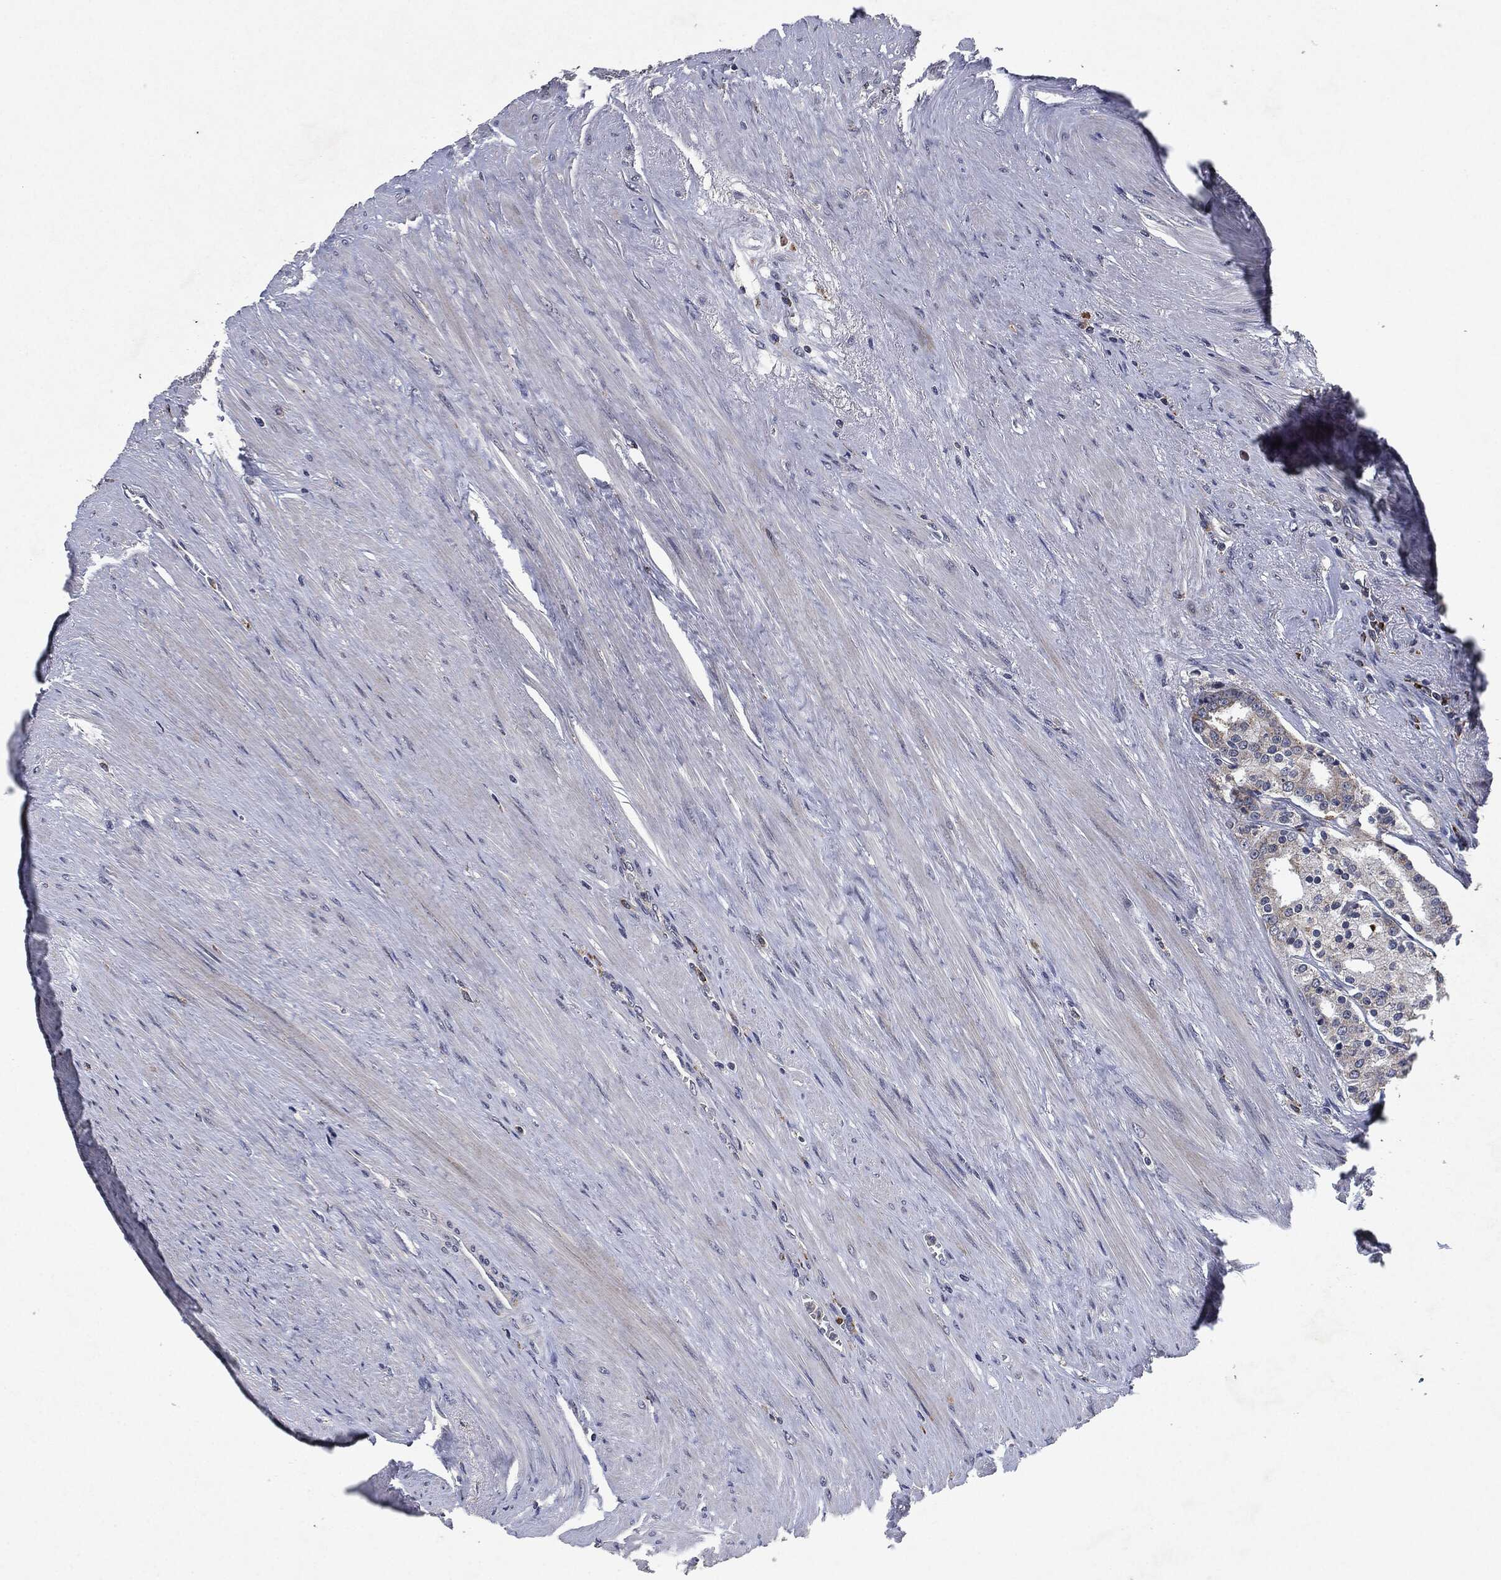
{"staining": {"intensity": "moderate", "quantity": "<25%", "location": "cytoplasmic/membranous"}, "tissue": "prostate cancer", "cell_type": "Tumor cells", "image_type": "cancer", "snomed": [{"axis": "morphology", "description": "Adenocarcinoma, NOS"}, {"axis": "topography", "description": "Prostate"}], "caption": "Immunohistochemical staining of human prostate cancer exhibits low levels of moderate cytoplasmic/membranous protein positivity in approximately <25% of tumor cells.", "gene": "SLC31A2", "patient": {"sex": "male", "age": 69}}